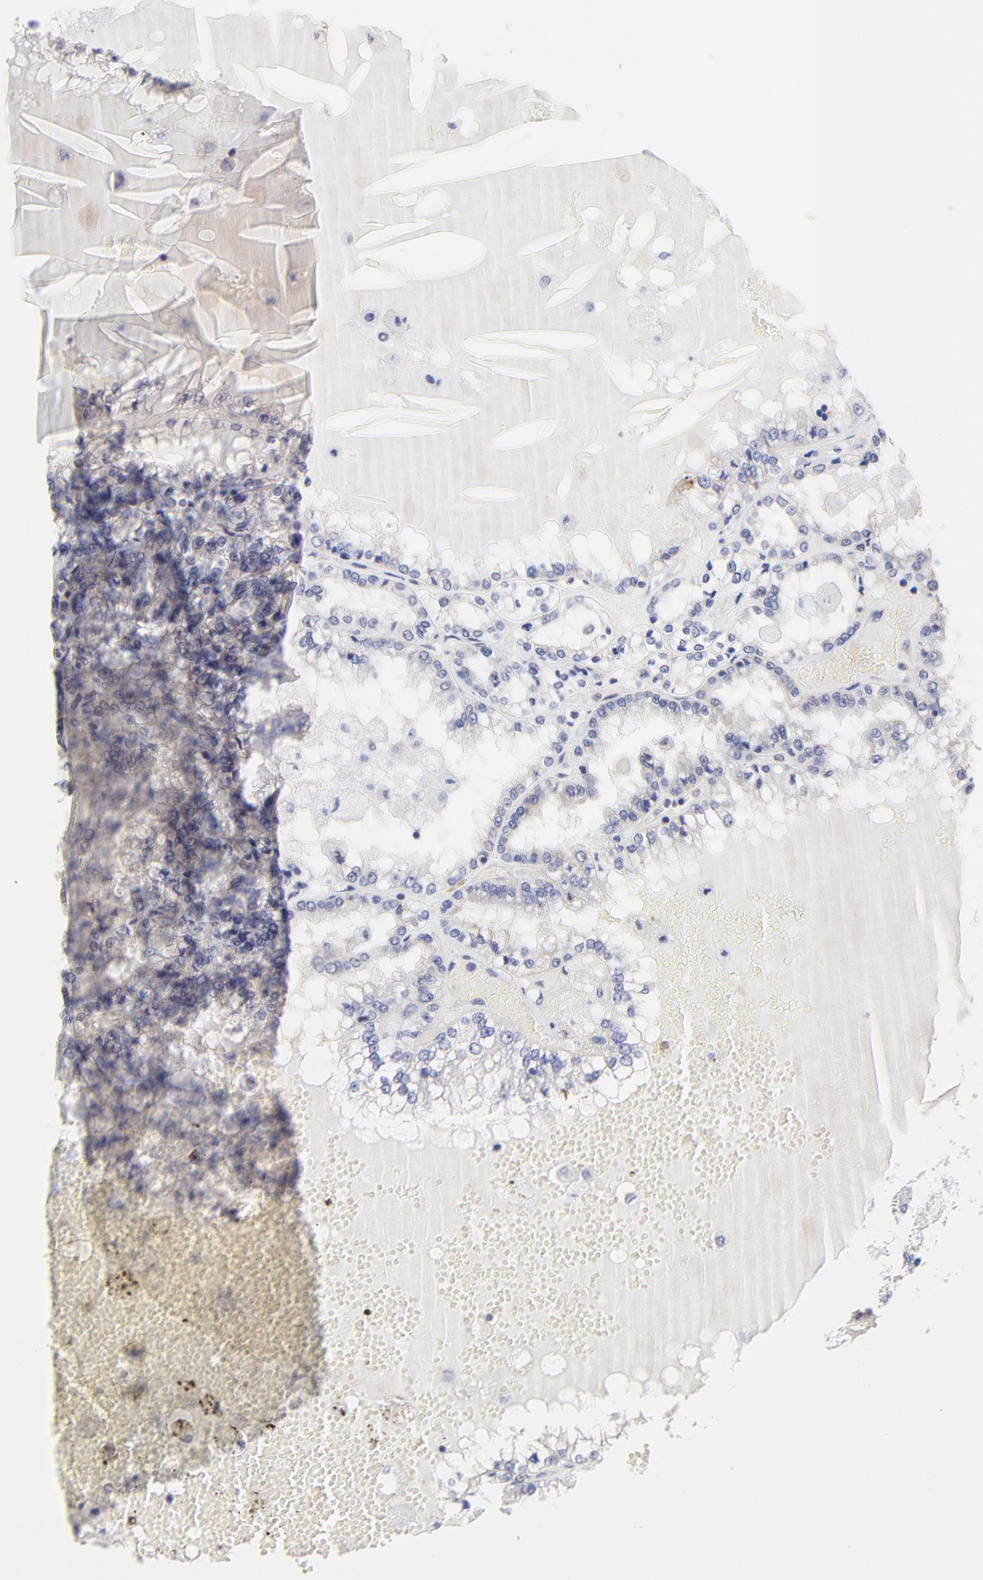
{"staining": {"intensity": "negative", "quantity": "none", "location": "none"}, "tissue": "renal cancer", "cell_type": "Tumor cells", "image_type": "cancer", "snomed": [{"axis": "morphology", "description": "Adenocarcinoma, NOS"}, {"axis": "topography", "description": "Kidney"}], "caption": "DAB immunohistochemical staining of human renal cancer (adenocarcinoma) displays no significant staining in tumor cells.", "gene": "PCMT1", "patient": {"sex": "female", "age": 56}}